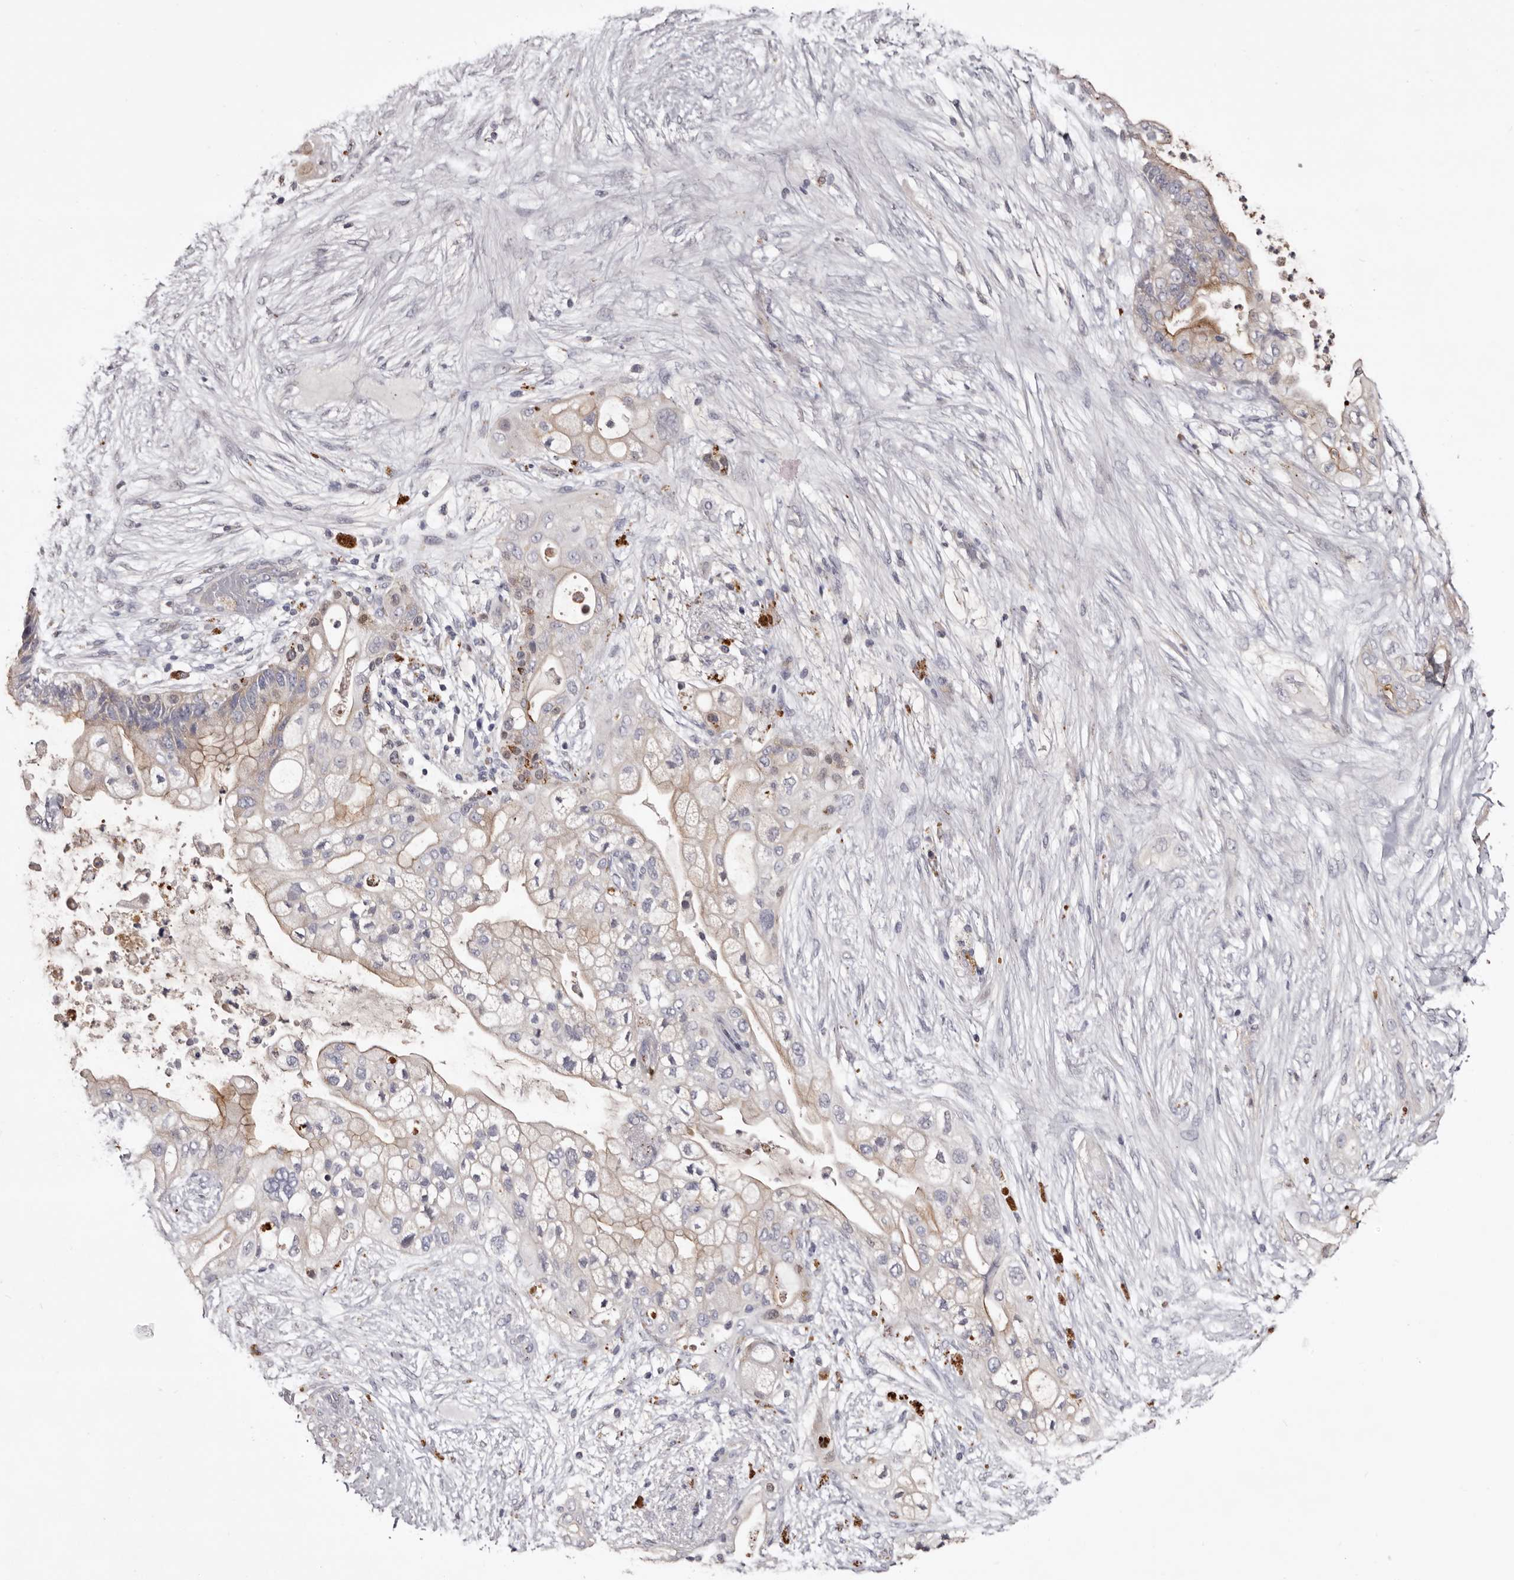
{"staining": {"intensity": "moderate", "quantity": "<25%", "location": "cytoplasmic/membranous"}, "tissue": "pancreatic cancer", "cell_type": "Tumor cells", "image_type": "cancer", "snomed": [{"axis": "morphology", "description": "Adenocarcinoma, NOS"}, {"axis": "topography", "description": "Pancreas"}], "caption": "Immunohistochemical staining of adenocarcinoma (pancreatic) shows low levels of moderate cytoplasmic/membranous protein expression in approximately <25% of tumor cells.", "gene": "SLC10A4", "patient": {"sex": "male", "age": 53}}